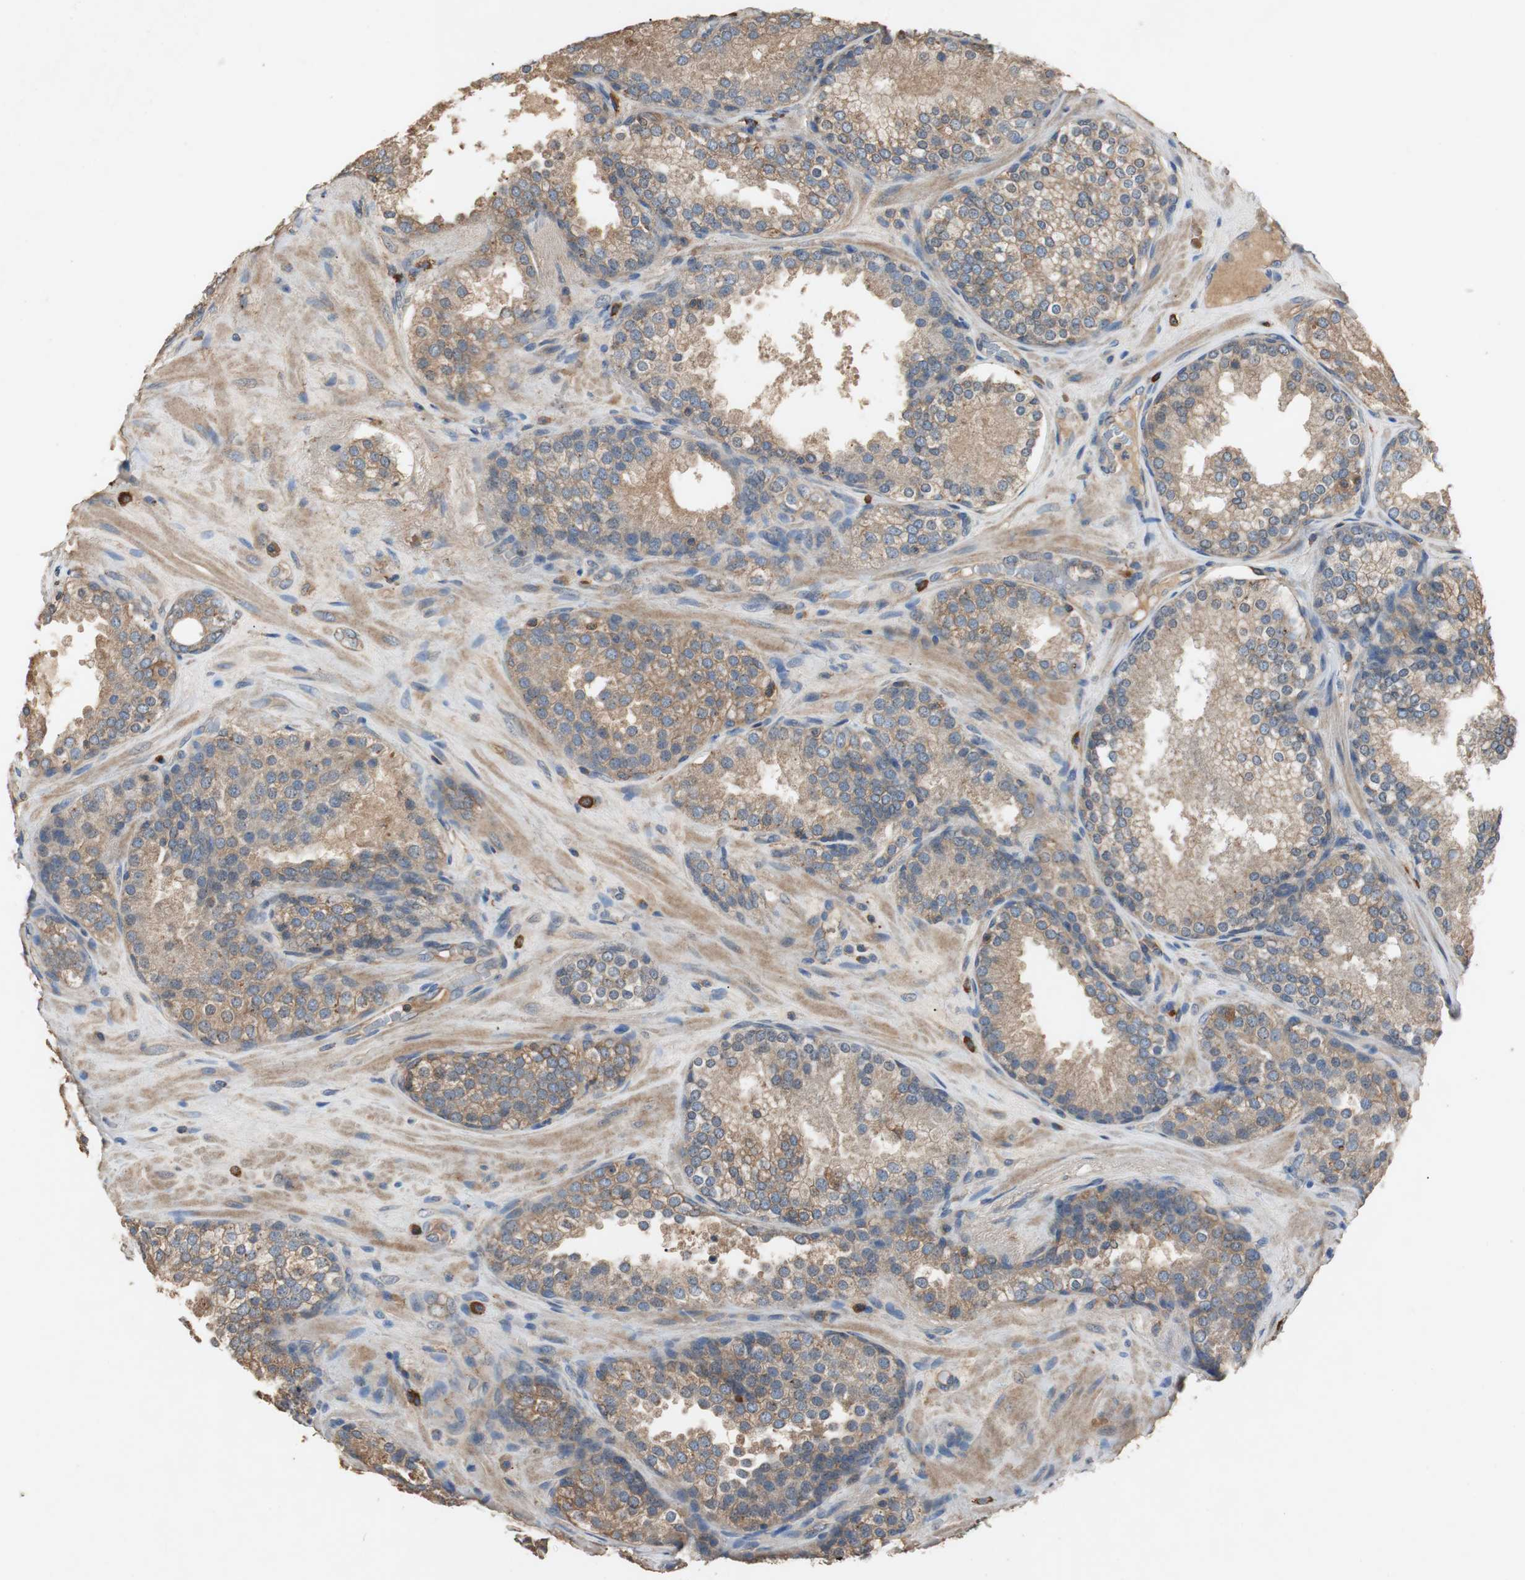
{"staining": {"intensity": "moderate", "quantity": ">75%", "location": "cytoplasmic/membranous"}, "tissue": "prostate cancer", "cell_type": "Tumor cells", "image_type": "cancer", "snomed": [{"axis": "morphology", "description": "Adenocarcinoma, High grade"}, {"axis": "topography", "description": "Prostate"}], "caption": "An image of human adenocarcinoma (high-grade) (prostate) stained for a protein reveals moderate cytoplasmic/membranous brown staining in tumor cells.", "gene": "TNFRSF14", "patient": {"sex": "male", "age": 70}}